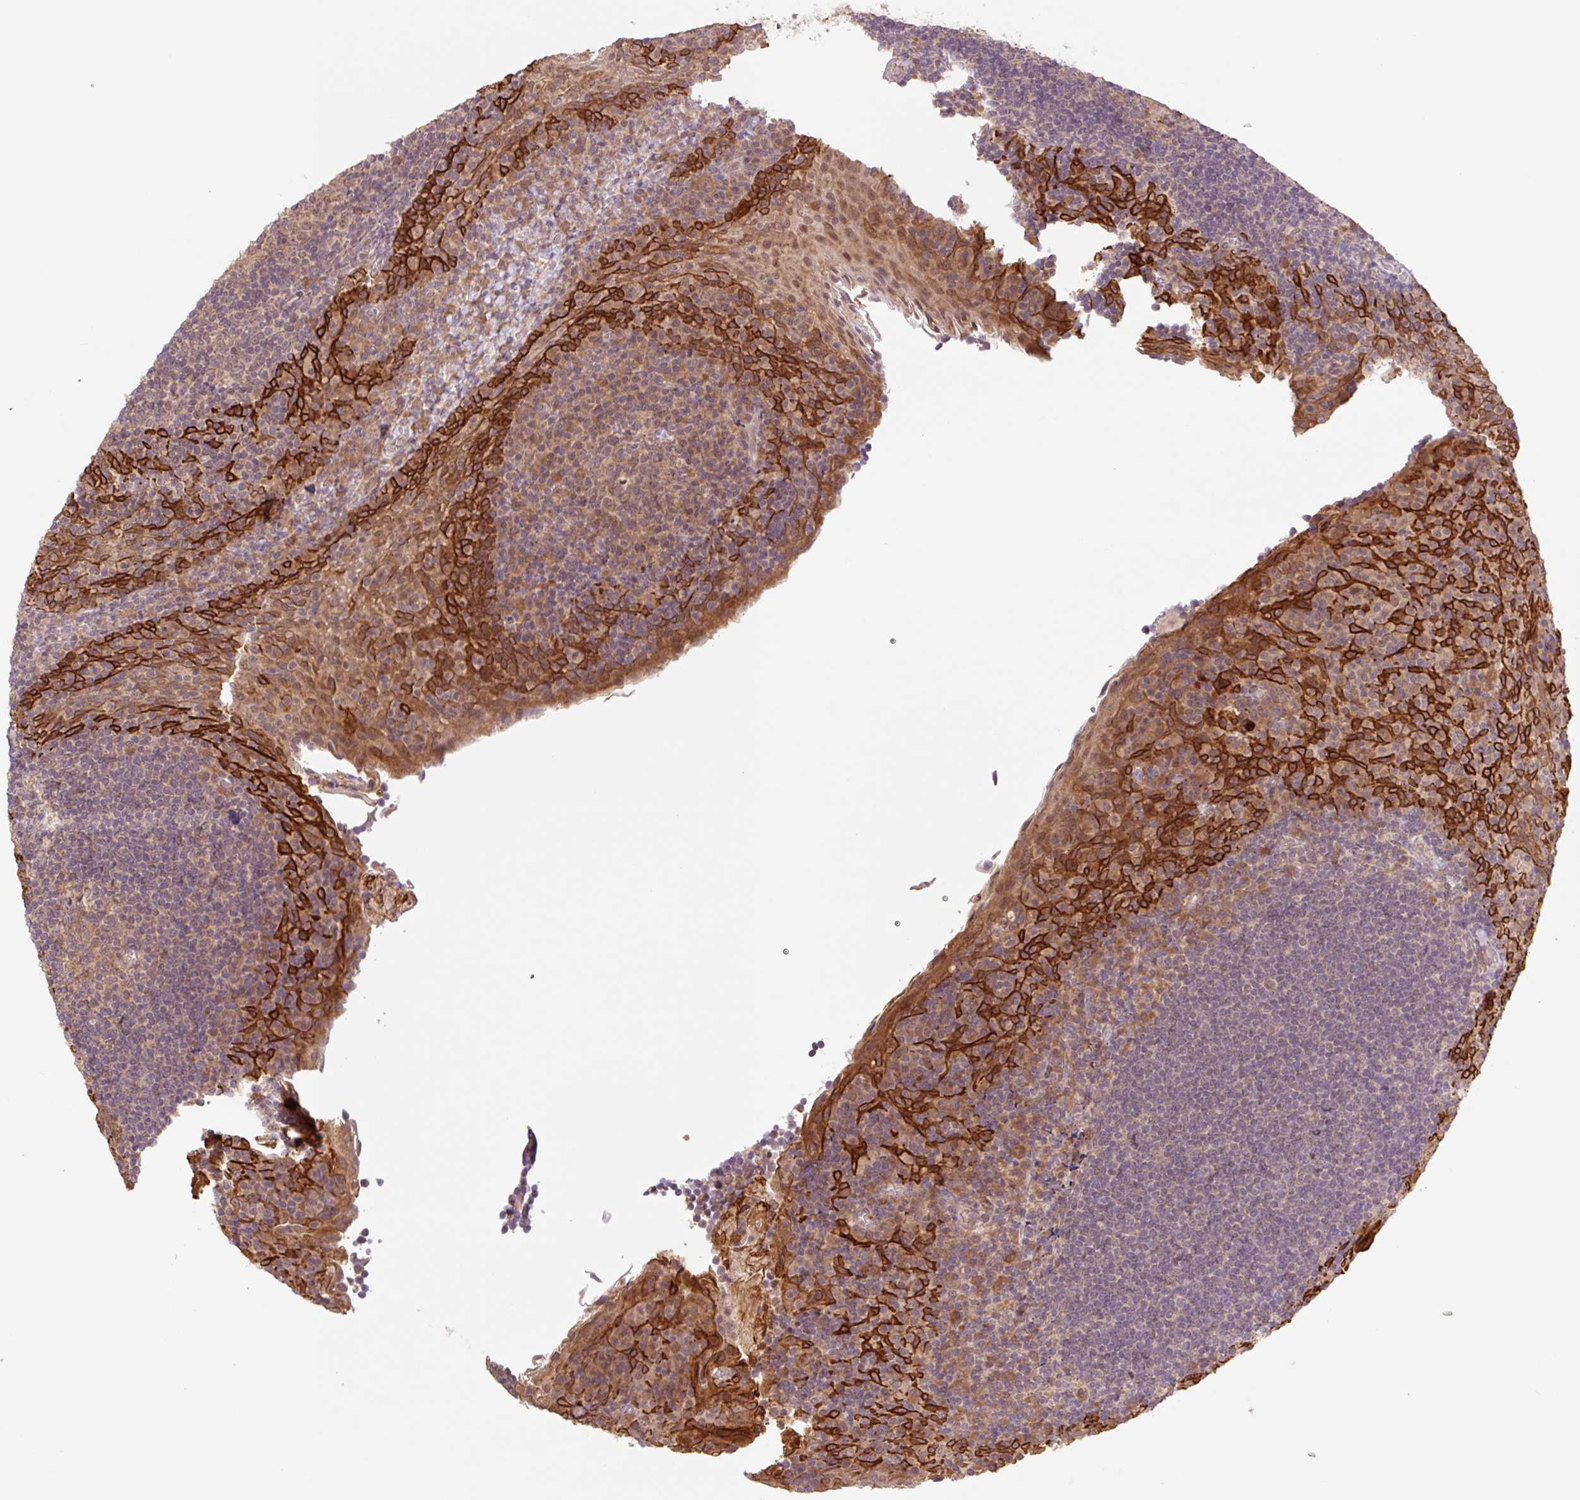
{"staining": {"intensity": "moderate", "quantity": "25%-75%", "location": "cytoplasmic/membranous,nuclear"}, "tissue": "tonsil", "cell_type": "Germinal center cells", "image_type": "normal", "snomed": [{"axis": "morphology", "description": "Normal tissue, NOS"}, {"axis": "topography", "description": "Tonsil"}], "caption": "About 25%-75% of germinal center cells in normal tonsil demonstrate moderate cytoplasmic/membranous,nuclear protein staining as visualized by brown immunohistochemical staining.", "gene": "YJU2B", "patient": {"sex": "male", "age": 17}}